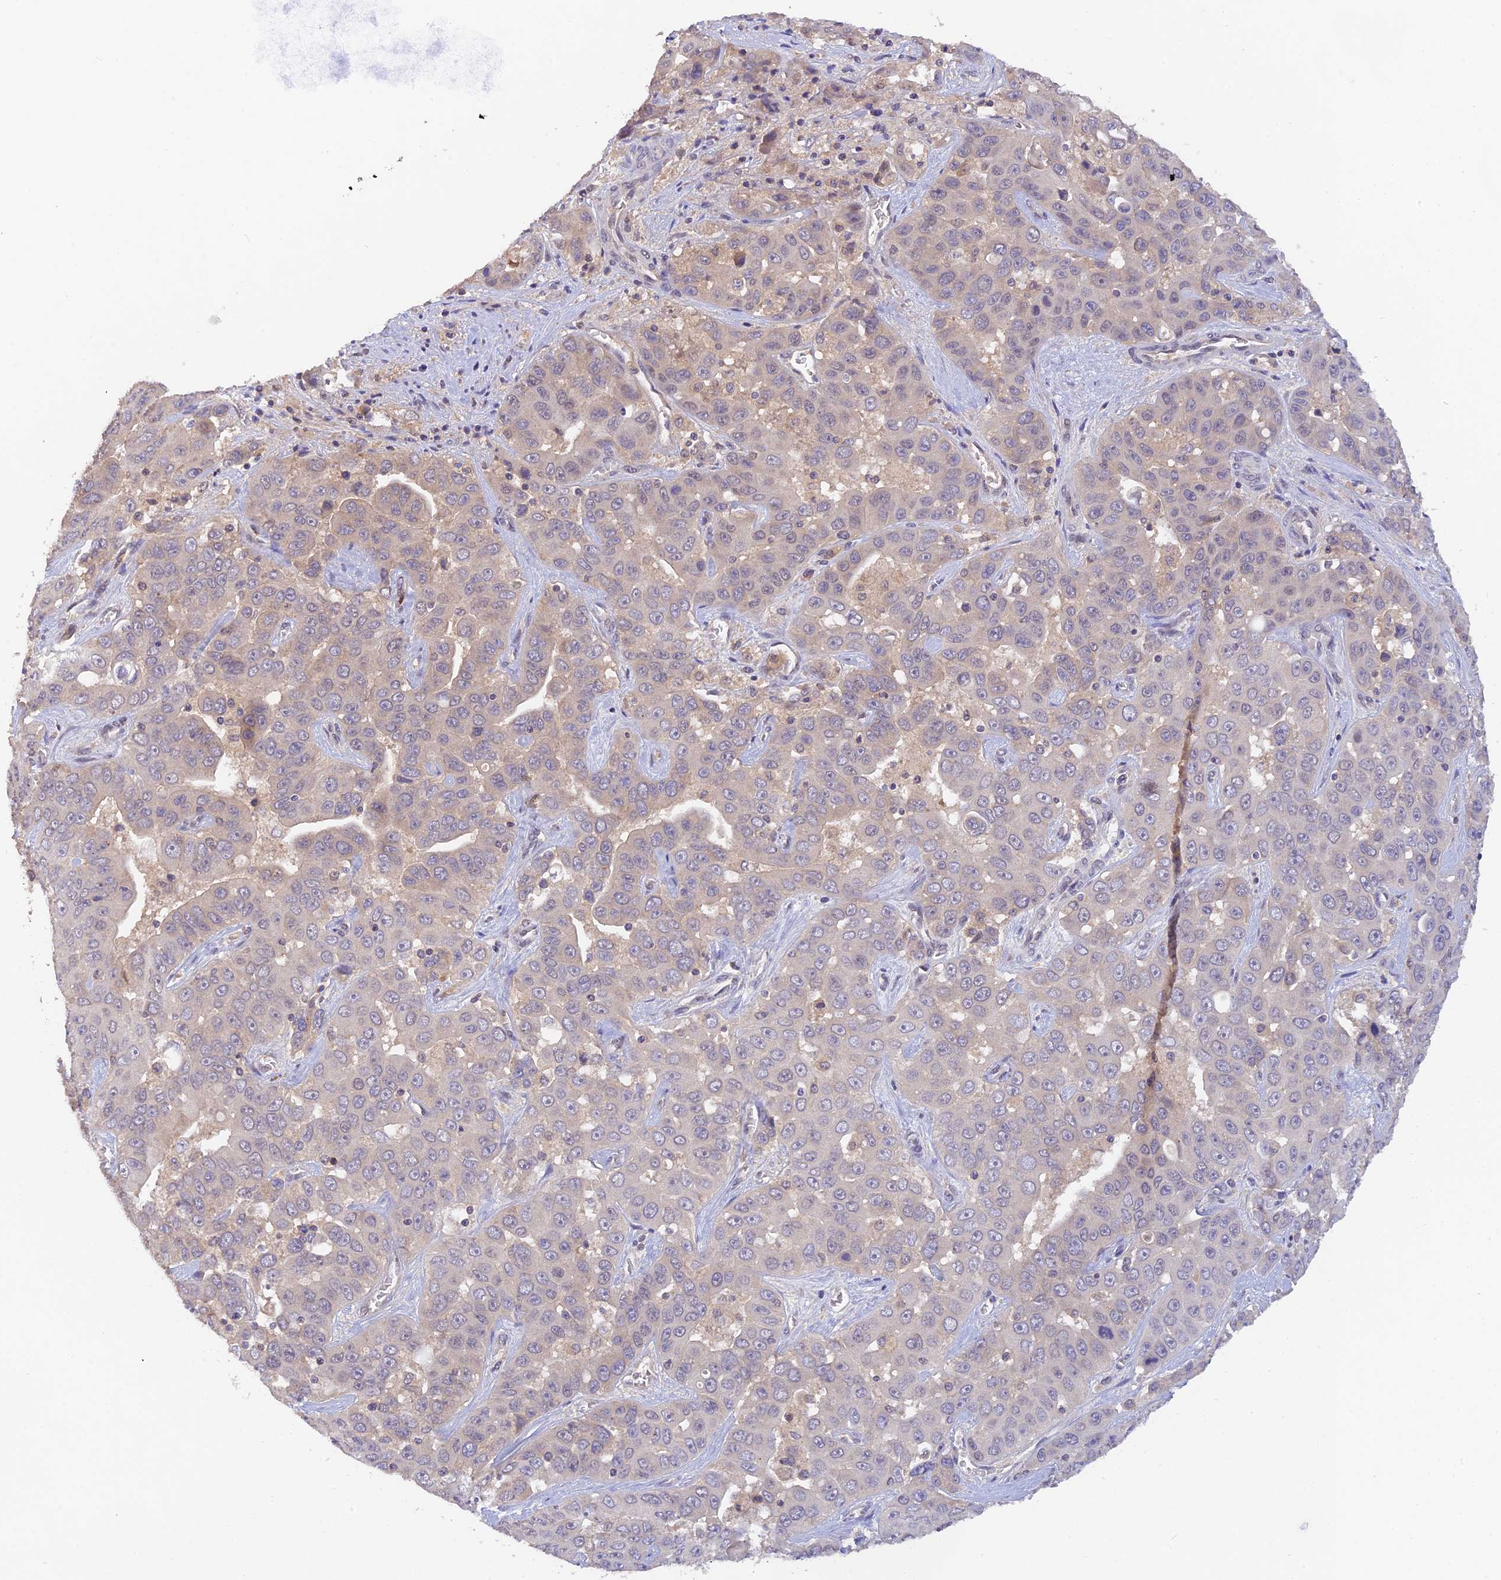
{"staining": {"intensity": "negative", "quantity": "none", "location": "none"}, "tissue": "liver cancer", "cell_type": "Tumor cells", "image_type": "cancer", "snomed": [{"axis": "morphology", "description": "Cholangiocarcinoma"}, {"axis": "topography", "description": "Liver"}], "caption": "Cholangiocarcinoma (liver) was stained to show a protein in brown. There is no significant staining in tumor cells.", "gene": "ZNF436", "patient": {"sex": "female", "age": 52}}